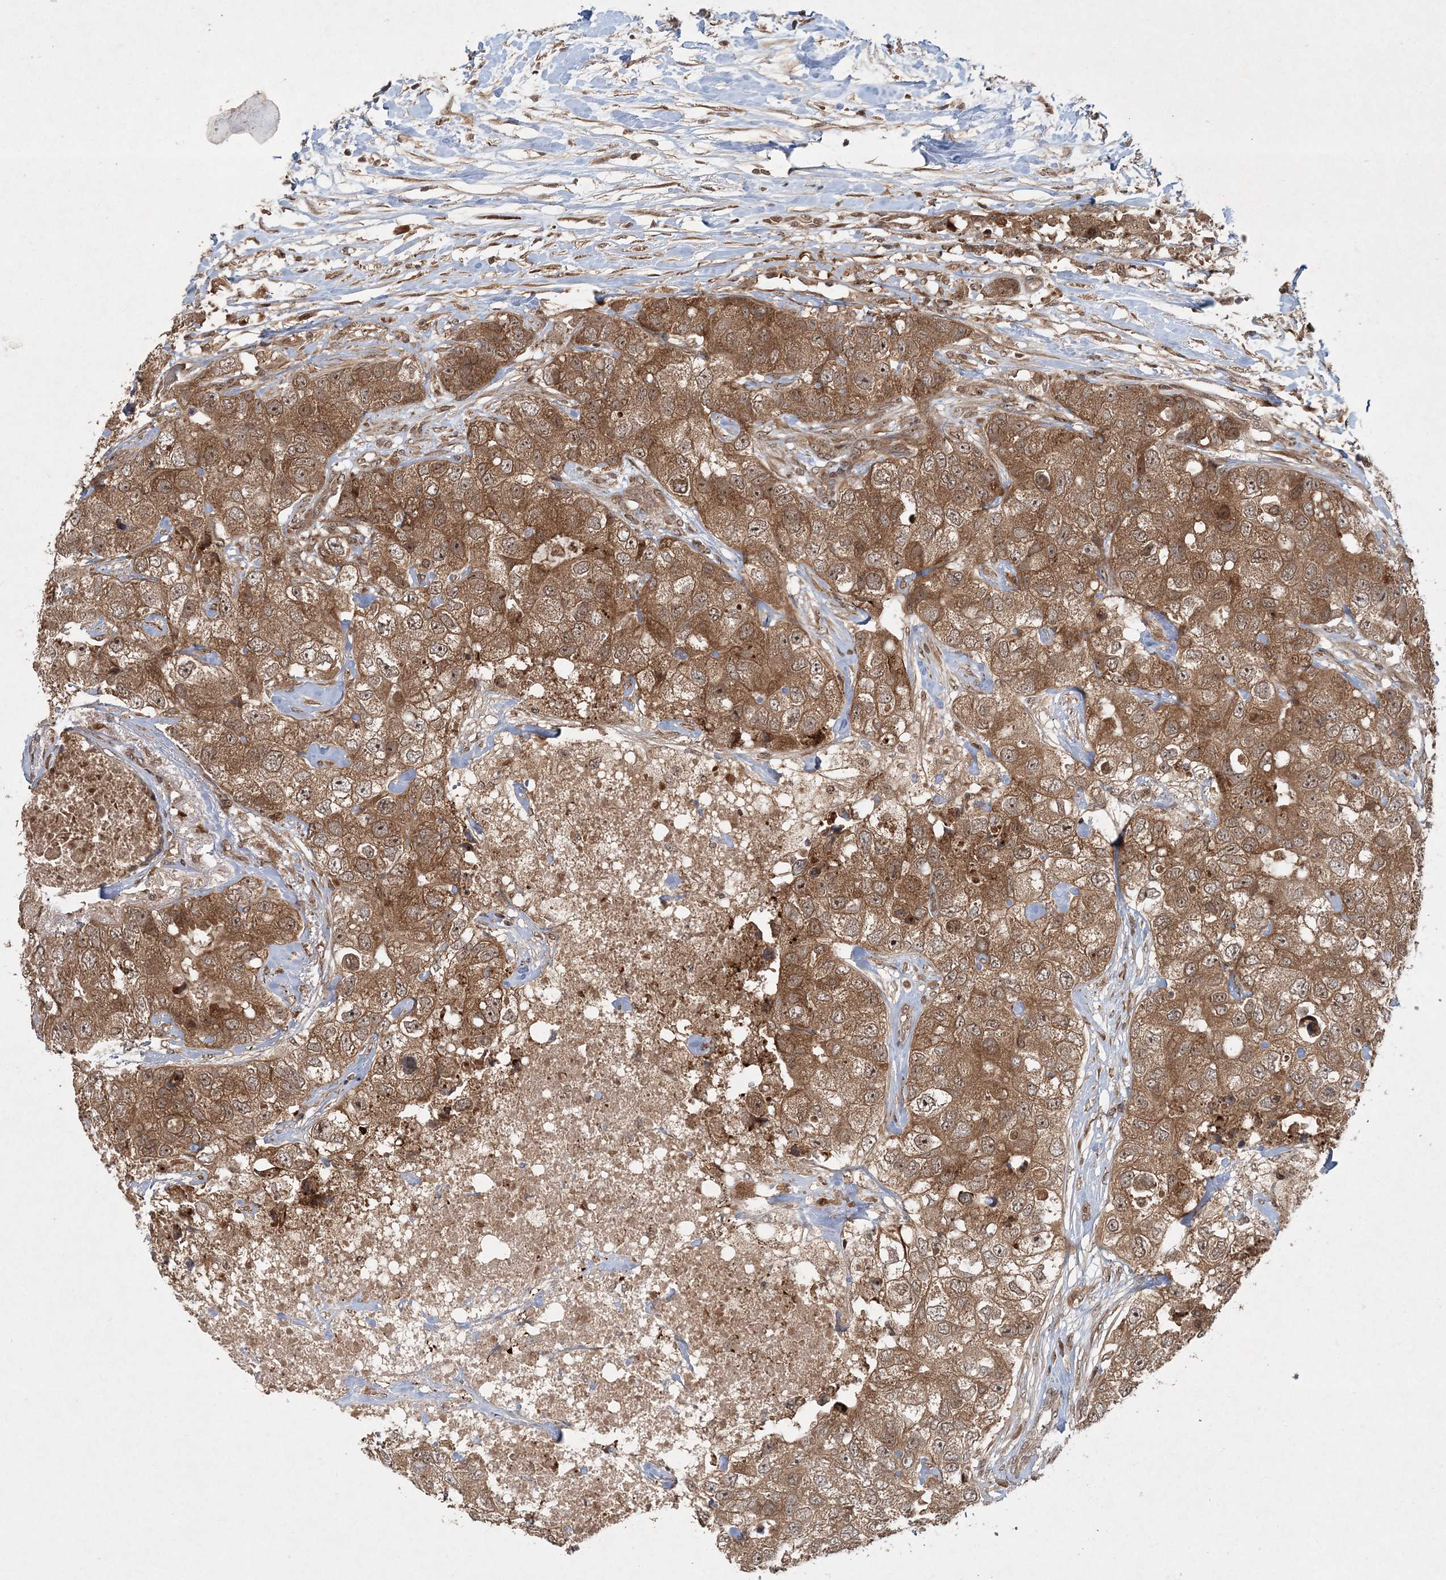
{"staining": {"intensity": "moderate", "quantity": ">75%", "location": "cytoplasmic/membranous,nuclear"}, "tissue": "breast cancer", "cell_type": "Tumor cells", "image_type": "cancer", "snomed": [{"axis": "morphology", "description": "Duct carcinoma"}, {"axis": "topography", "description": "Breast"}], "caption": "Immunohistochemistry of human breast invasive ductal carcinoma demonstrates medium levels of moderate cytoplasmic/membranous and nuclear positivity in about >75% of tumor cells.", "gene": "UBR3", "patient": {"sex": "female", "age": 62}}